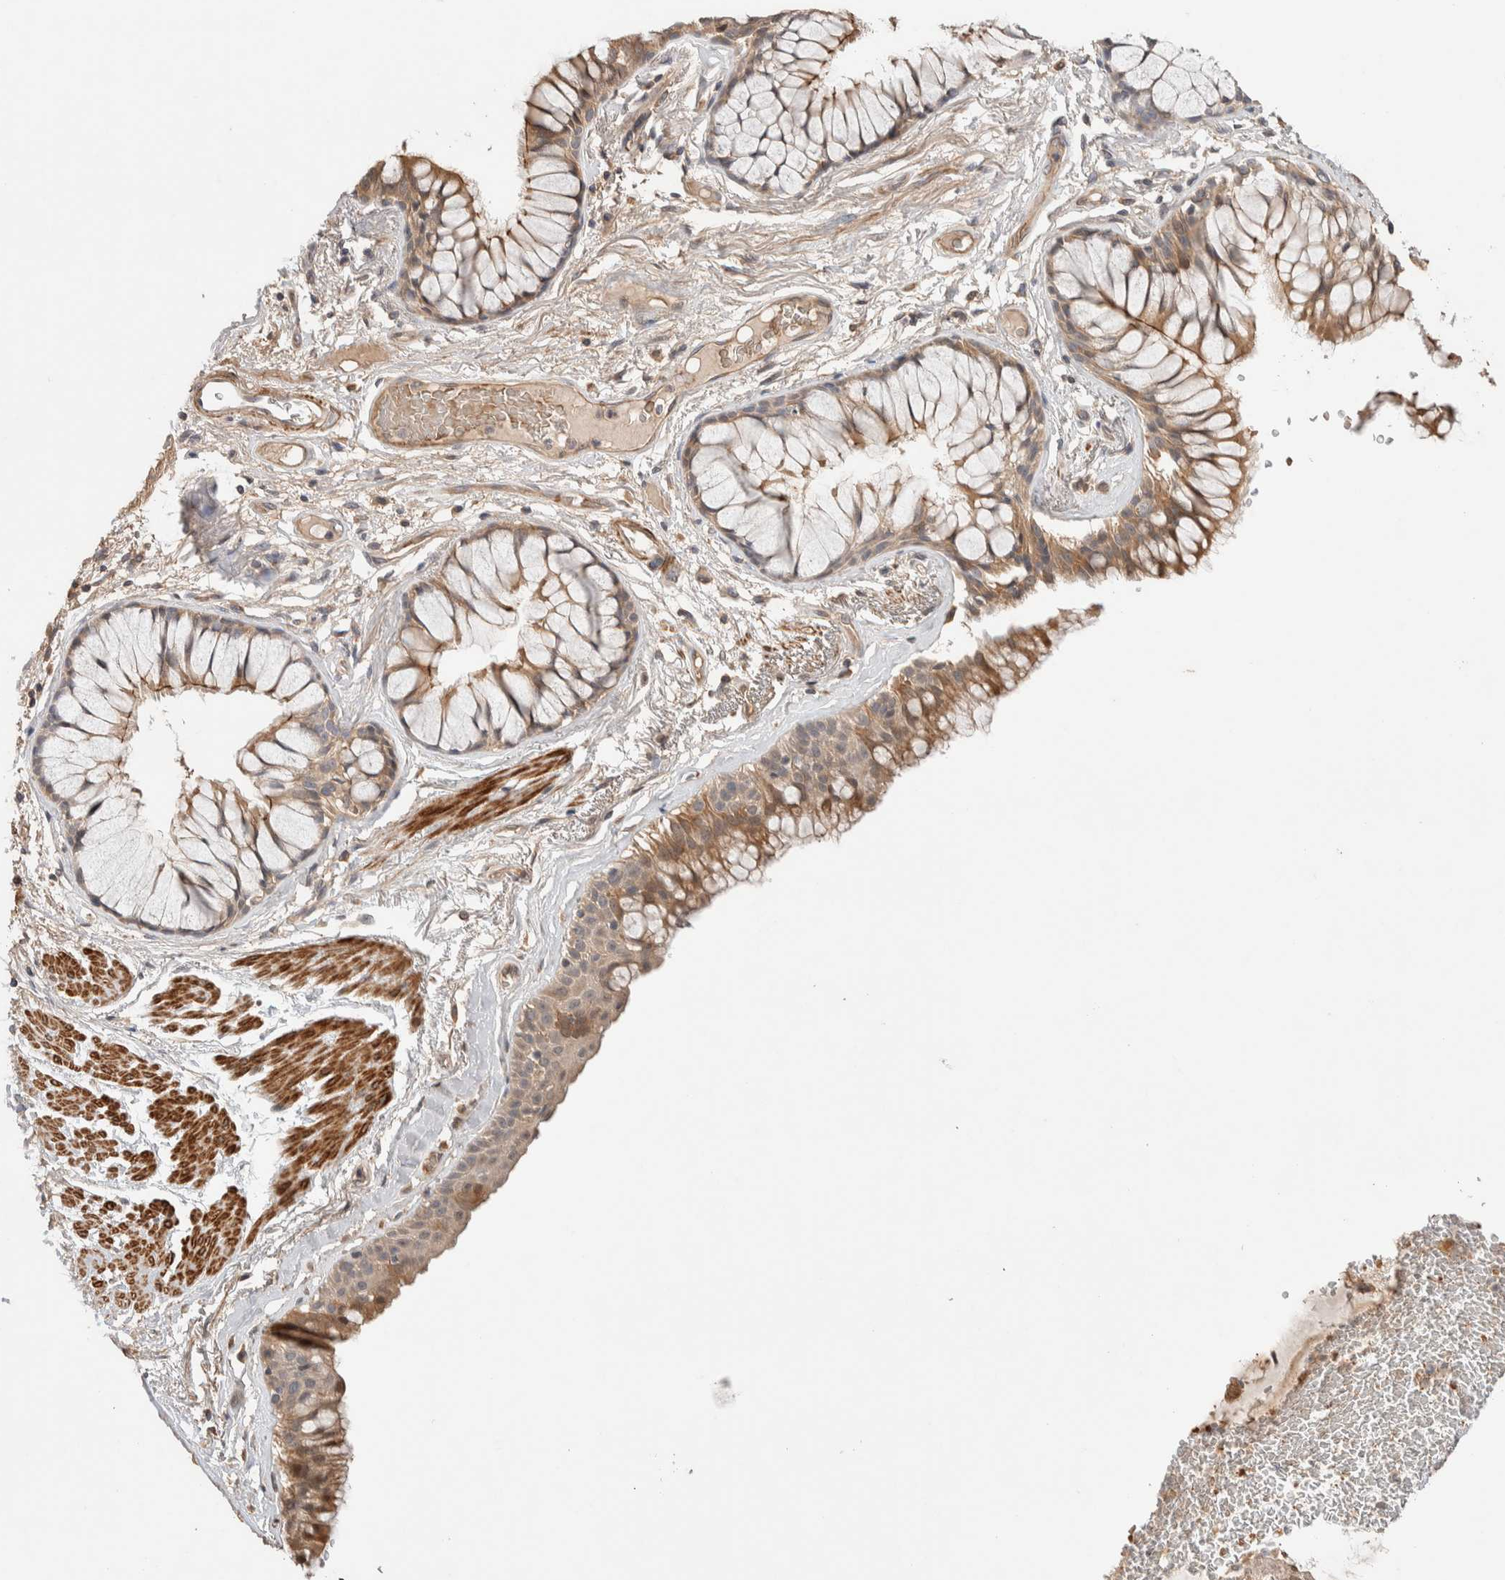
{"staining": {"intensity": "moderate", "quantity": ">75%", "location": "cytoplasmic/membranous"}, "tissue": "bronchus", "cell_type": "Respiratory epithelial cells", "image_type": "normal", "snomed": [{"axis": "morphology", "description": "Normal tissue, NOS"}, {"axis": "topography", "description": "Bronchus"}], "caption": "Moderate cytoplasmic/membranous staining is identified in about >75% of respiratory epithelial cells in unremarkable bronchus. Immunohistochemistry (ihc) stains the protein of interest in brown and the nuclei are stained blue.", "gene": "WDR91", "patient": {"sex": "male", "age": 66}}